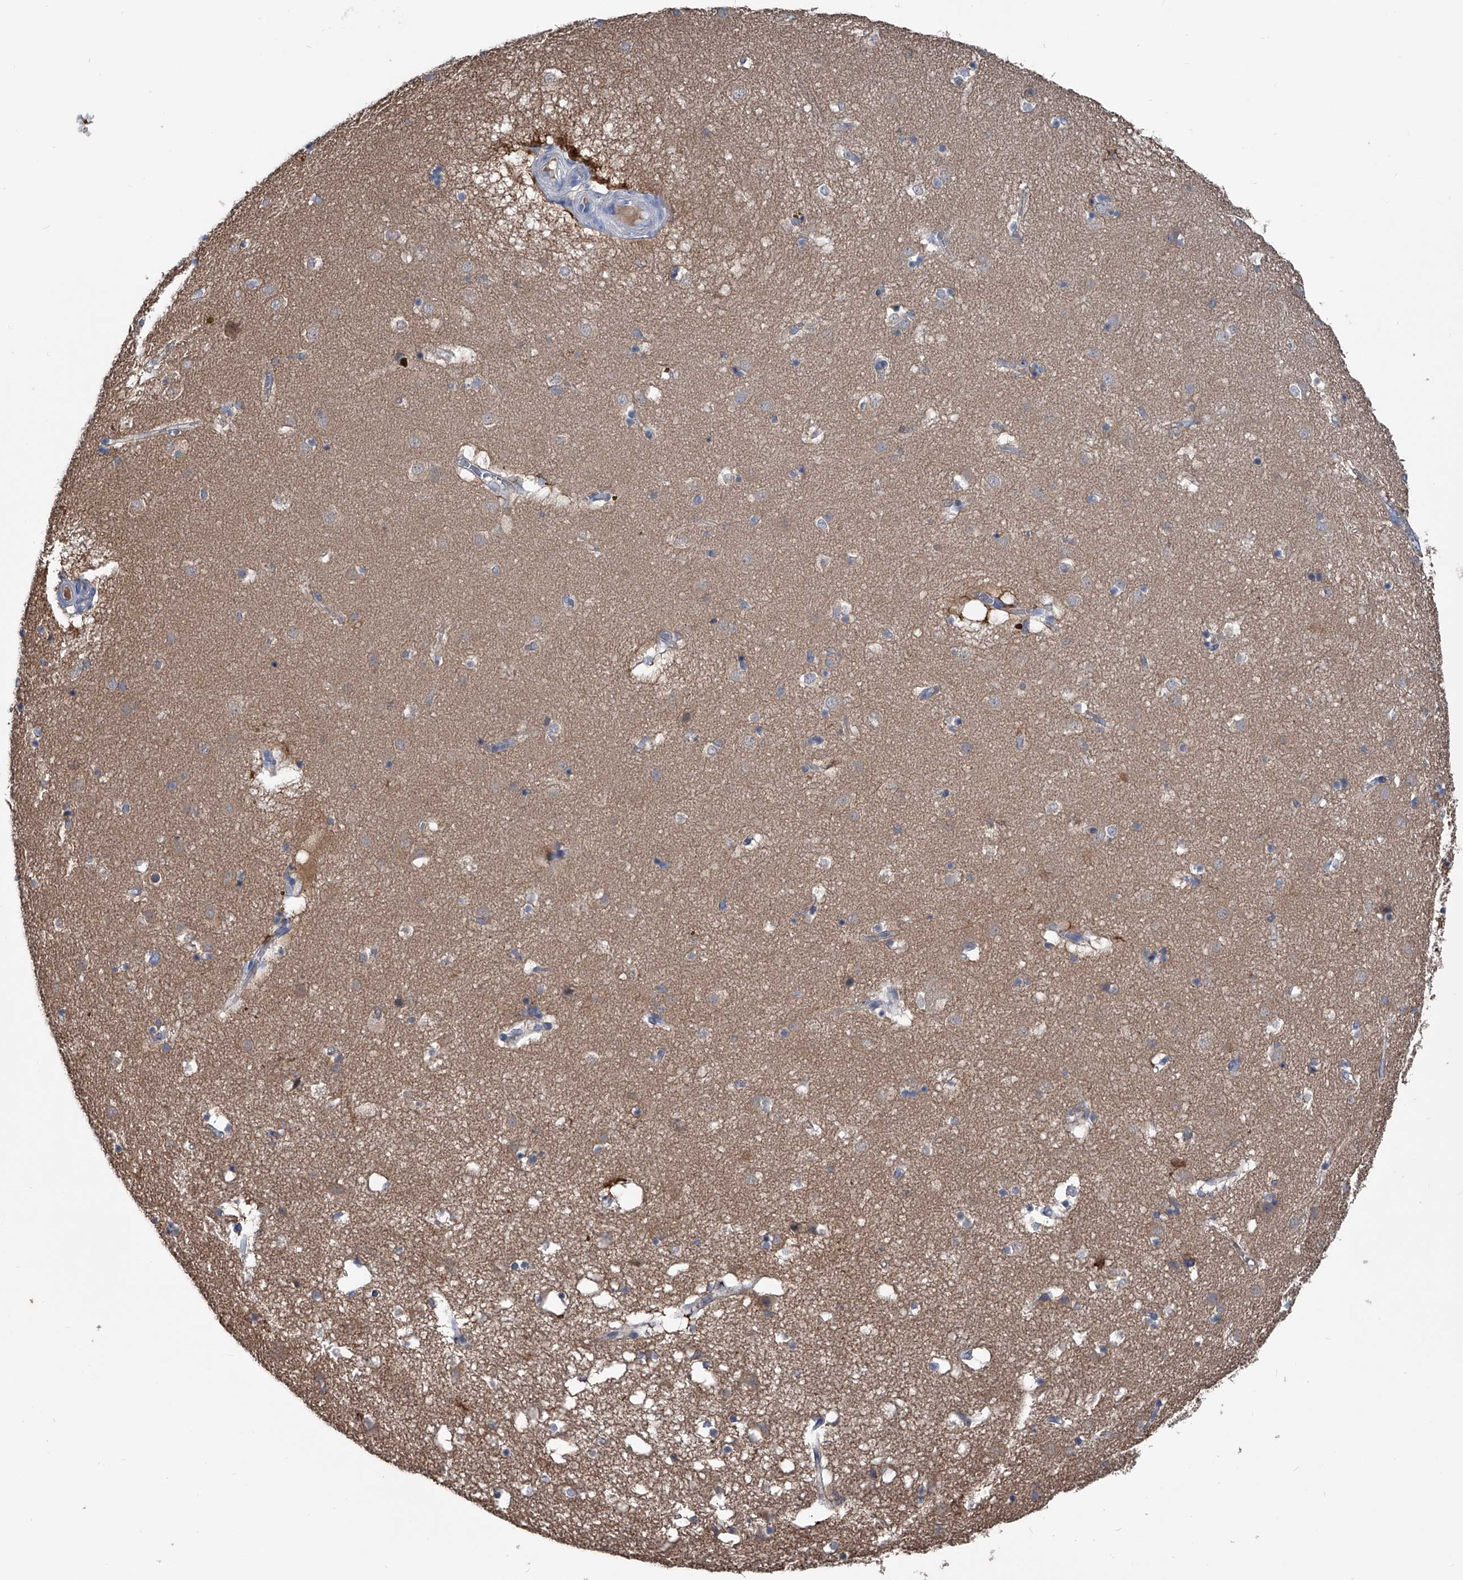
{"staining": {"intensity": "negative", "quantity": "none", "location": "none"}, "tissue": "caudate", "cell_type": "Glial cells", "image_type": "normal", "snomed": [{"axis": "morphology", "description": "Normal tissue, NOS"}, {"axis": "topography", "description": "Lateral ventricle wall"}], "caption": "DAB immunohistochemical staining of normal caudate reveals no significant staining in glial cells. (DAB IHC, high magnification).", "gene": "KIF13A", "patient": {"sex": "male", "age": 70}}